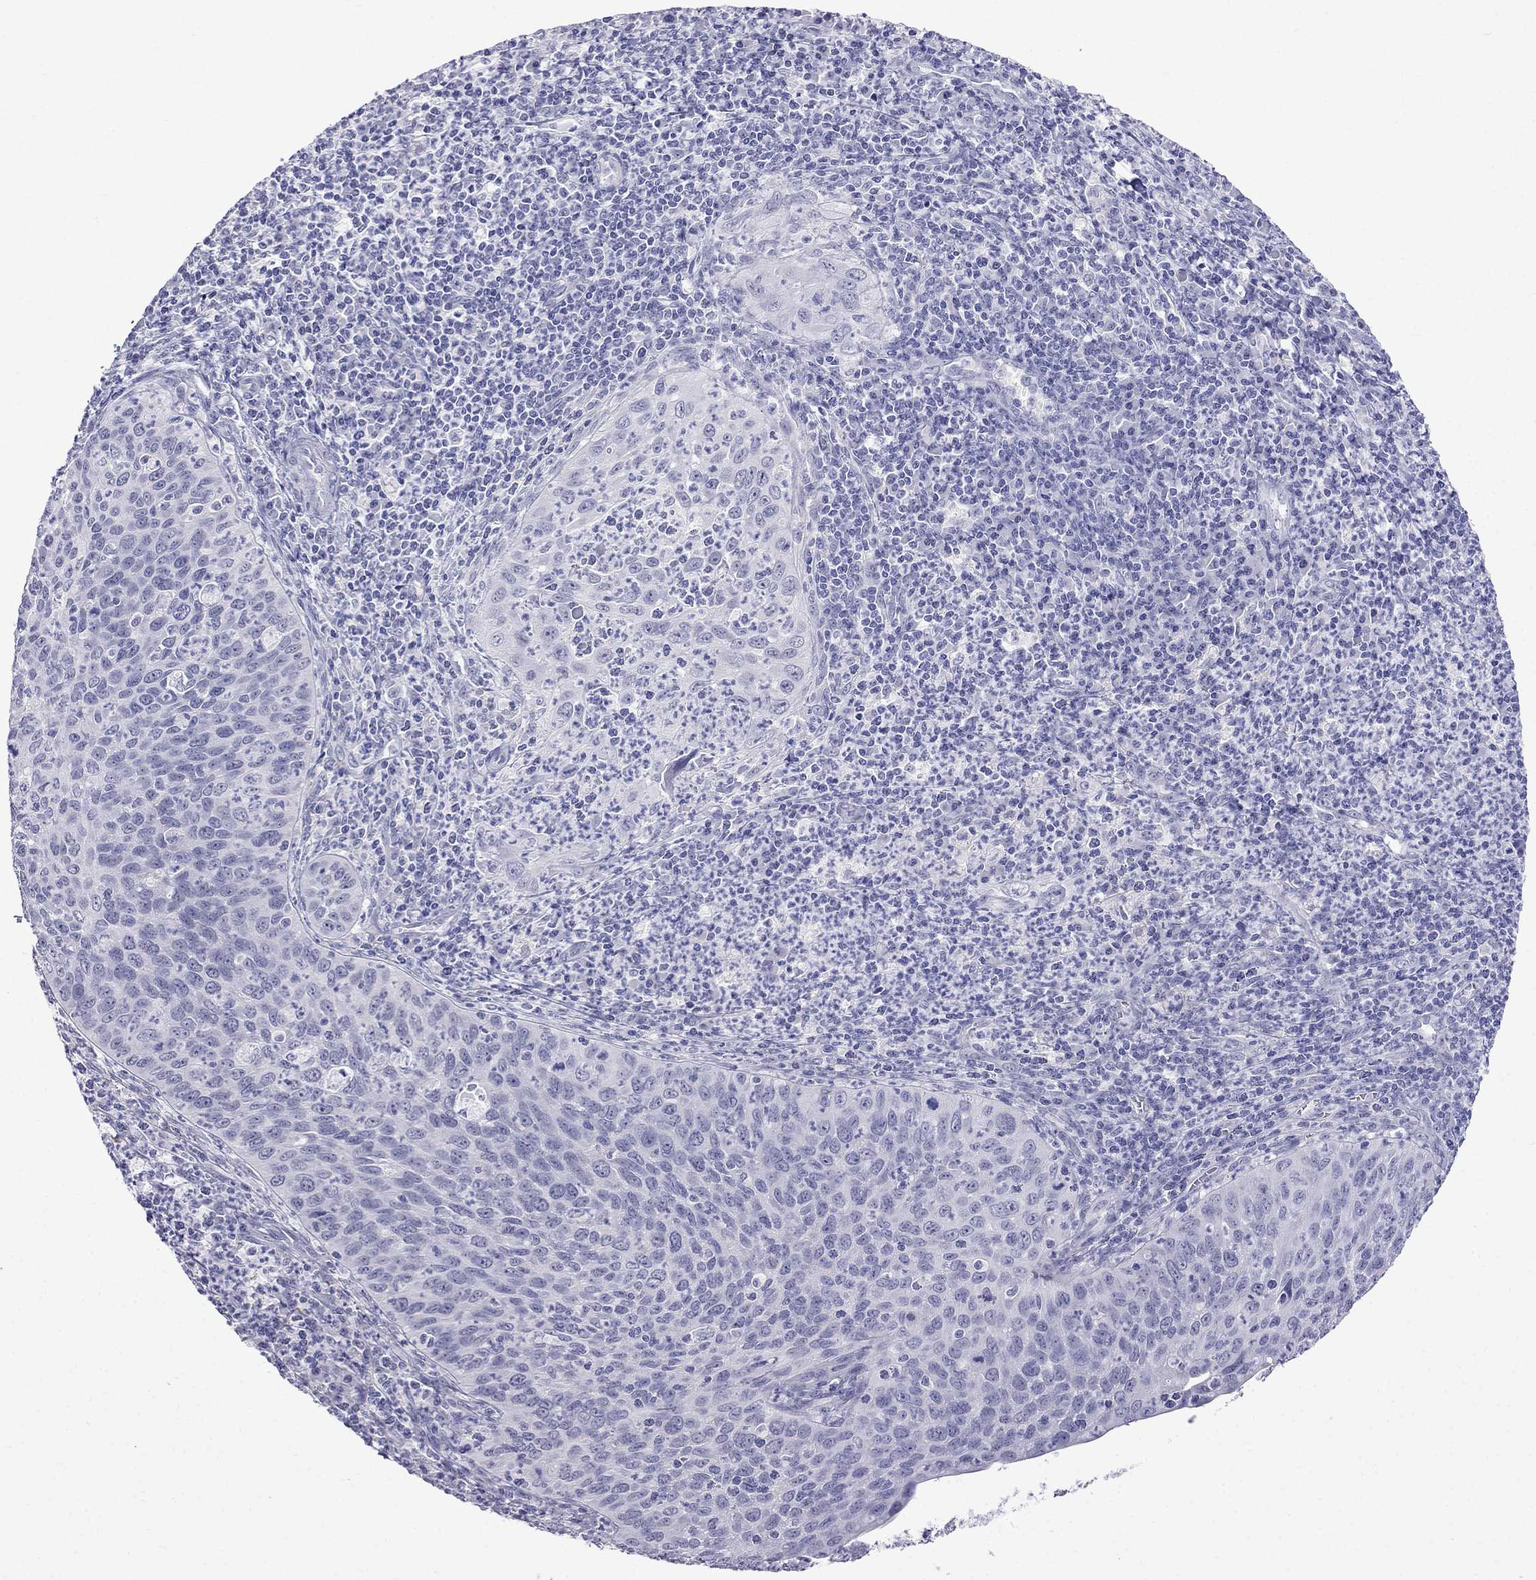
{"staining": {"intensity": "negative", "quantity": "none", "location": "none"}, "tissue": "cervical cancer", "cell_type": "Tumor cells", "image_type": "cancer", "snomed": [{"axis": "morphology", "description": "Squamous cell carcinoma, NOS"}, {"axis": "topography", "description": "Cervix"}], "caption": "Protein analysis of cervical cancer displays no significant expression in tumor cells.", "gene": "MGP", "patient": {"sex": "female", "age": 26}}